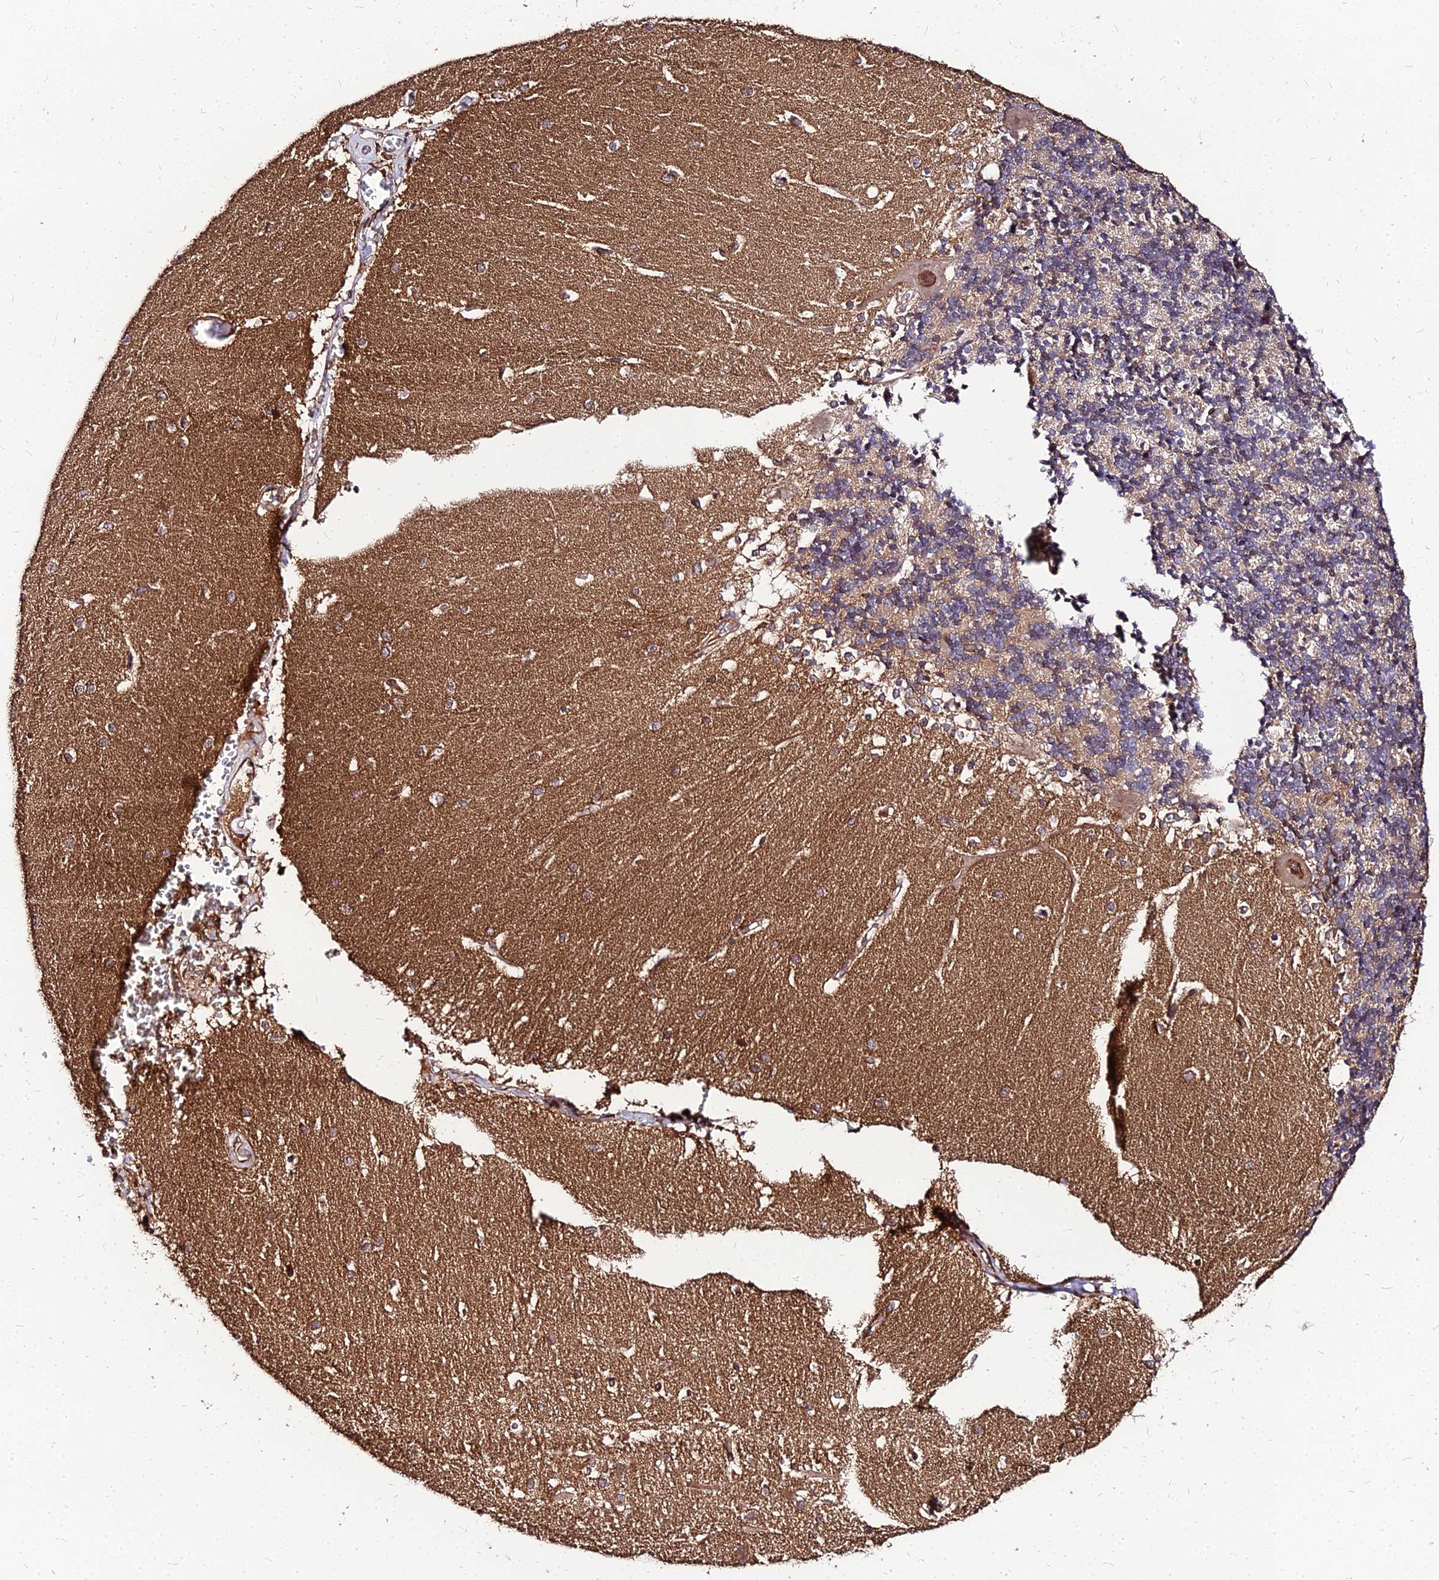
{"staining": {"intensity": "strong", "quantity": "25%-75%", "location": "cytoplasmic/membranous"}, "tissue": "cerebellum", "cell_type": "Cells in granular layer", "image_type": "normal", "snomed": [{"axis": "morphology", "description": "Normal tissue, NOS"}, {"axis": "topography", "description": "Cerebellum"}], "caption": "This is a photomicrograph of IHC staining of unremarkable cerebellum, which shows strong staining in the cytoplasmic/membranous of cells in granular layer.", "gene": "PDE4D", "patient": {"sex": "male", "age": 37}}